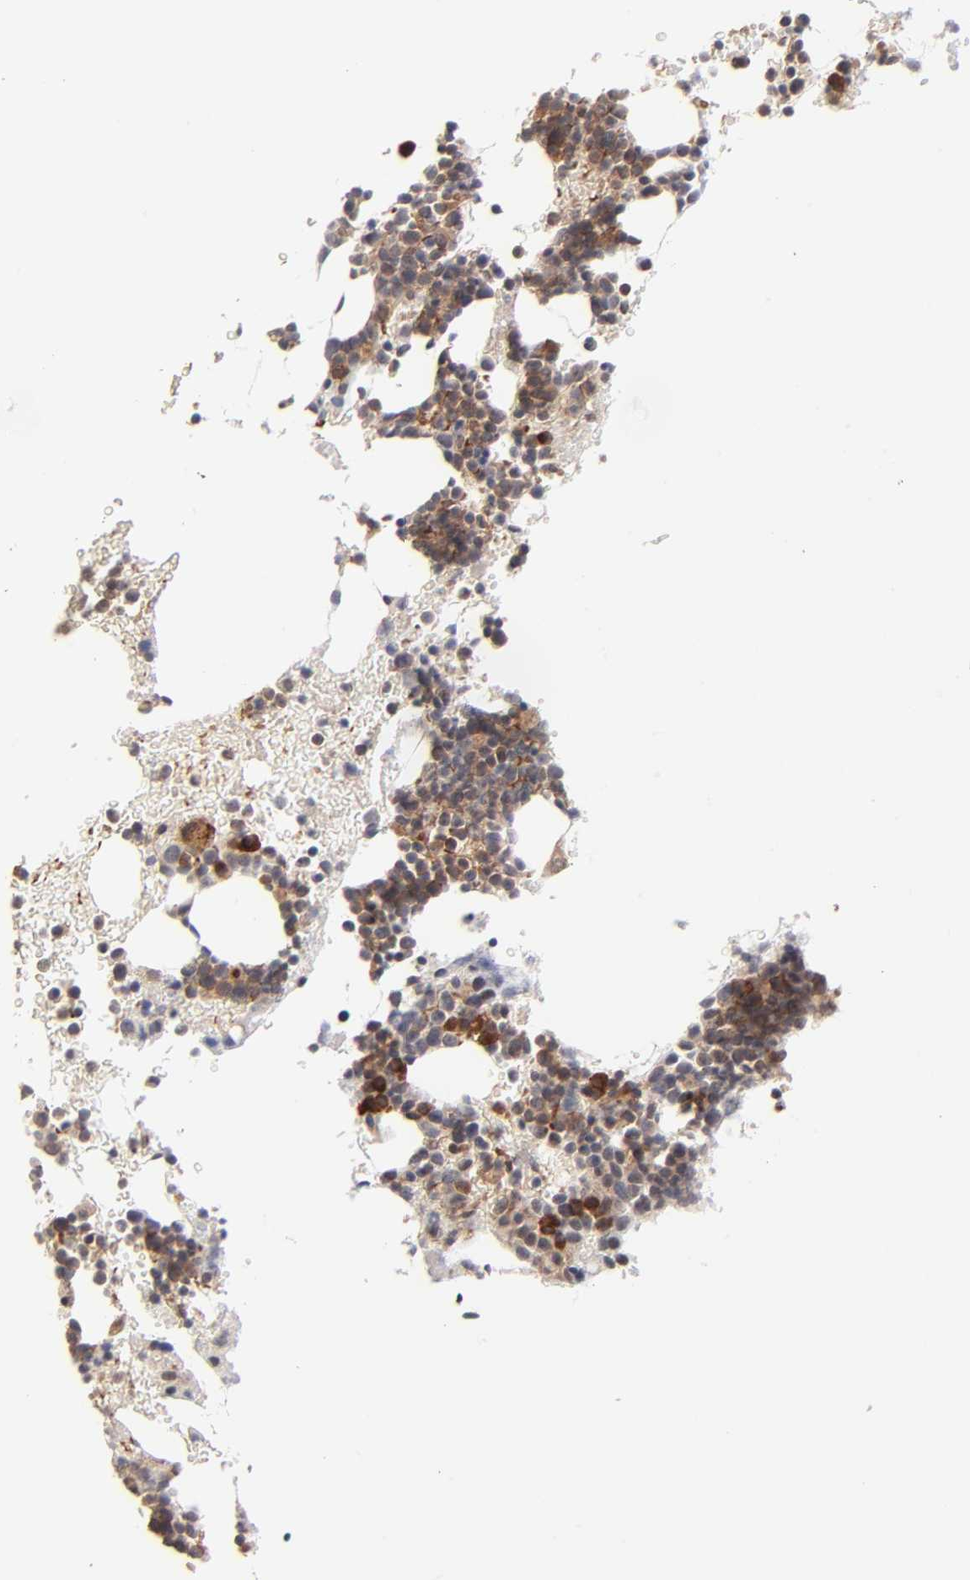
{"staining": {"intensity": "strong", "quantity": "<25%", "location": "cytoplasmic/membranous,nuclear"}, "tissue": "bone marrow", "cell_type": "Hematopoietic cells", "image_type": "normal", "snomed": [{"axis": "morphology", "description": "Normal tissue, NOS"}, {"axis": "topography", "description": "Bone marrow"}], "caption": "DAB immunohistochemical staining of normal human bone marrow shows strong cytoplasmic/membranous,nuclear protein positivity in approximately <25% of hematopoietic cells.", "gene": "CASP10", "patient": {"sex": "male", "age": 17}}